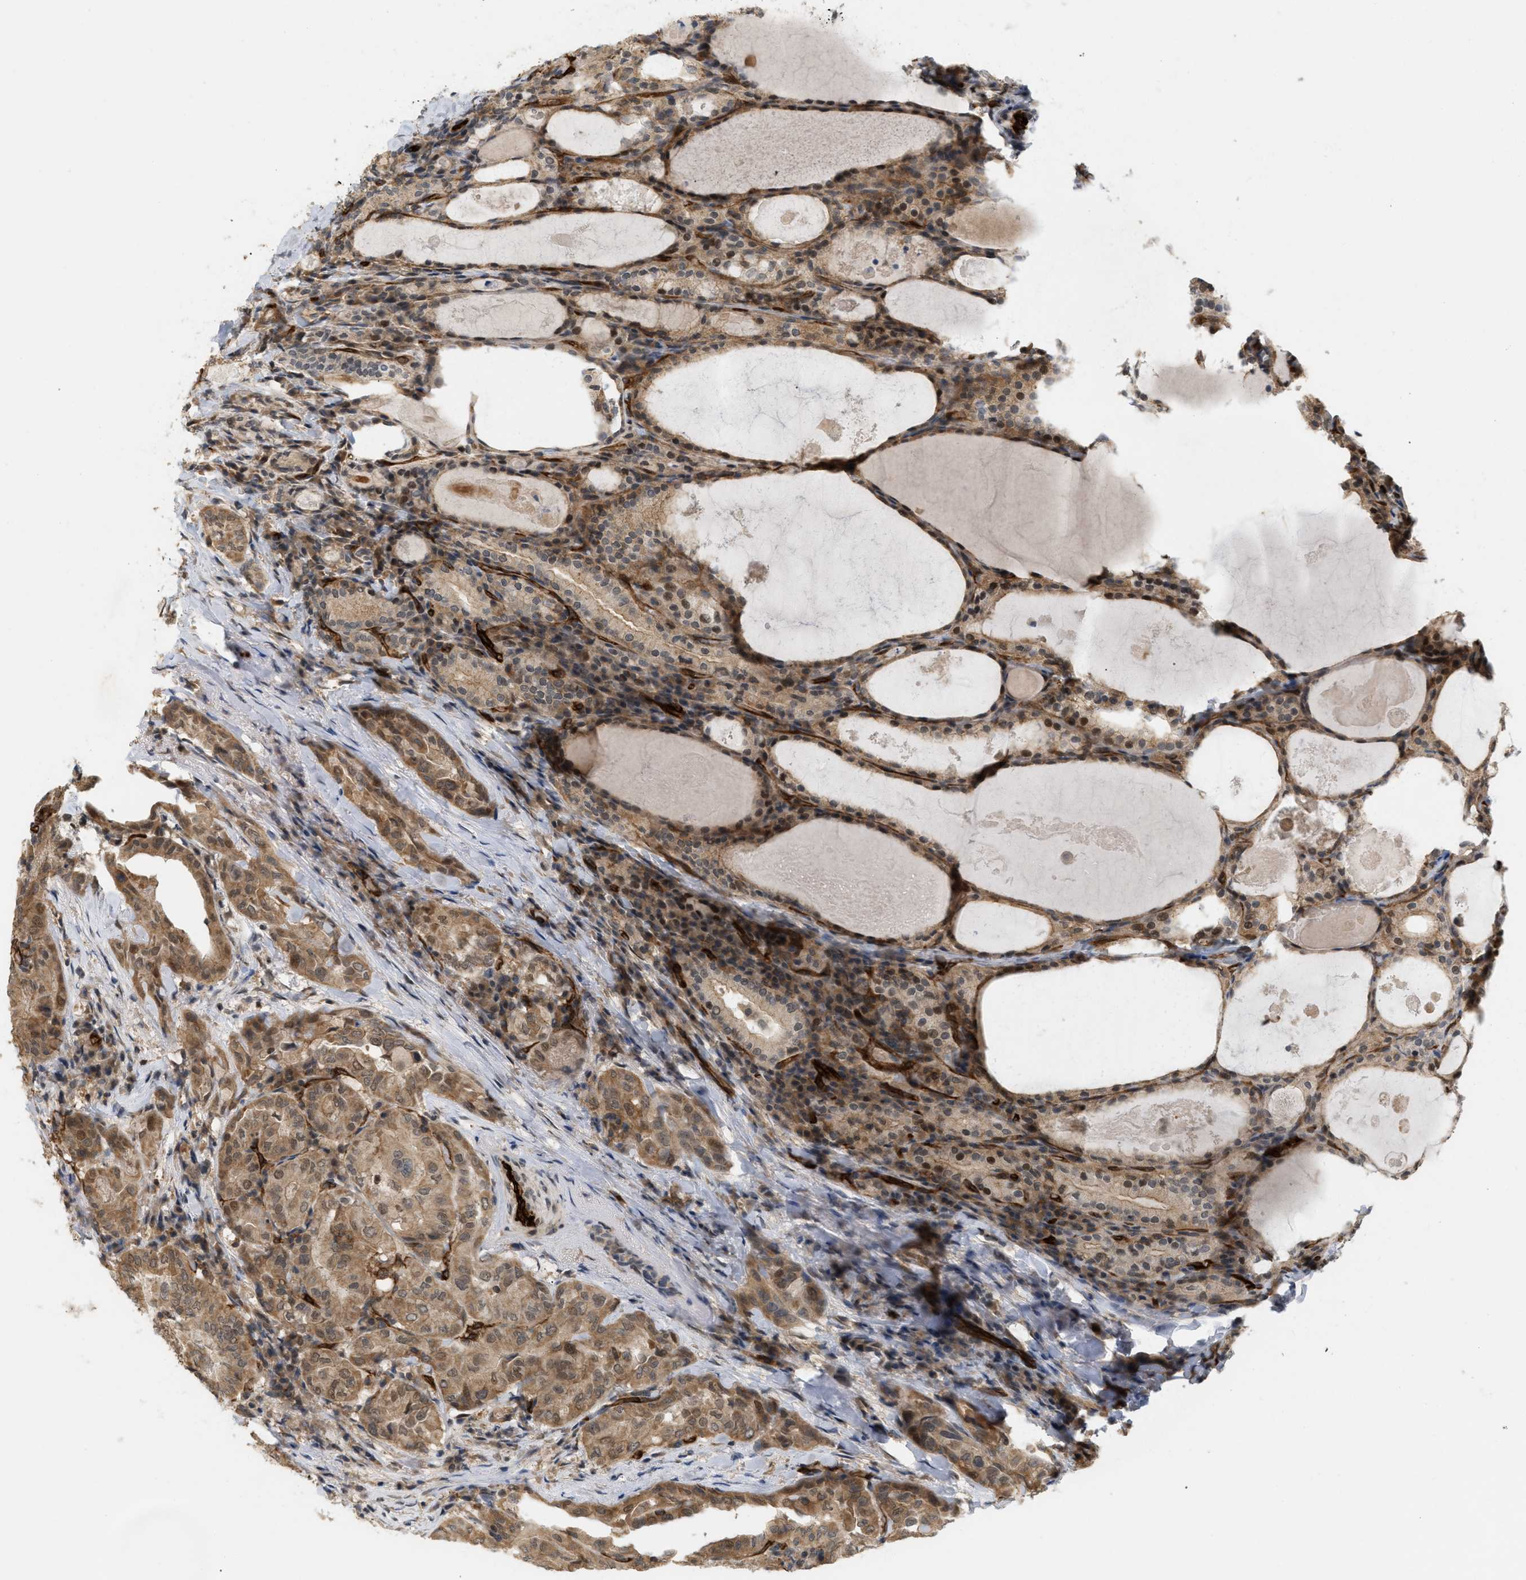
{"staining": {"intensity": "moderate", "quantity": ">75%", "location": "cytoplasmic/membranous,nuclear"}, "tissue": "thyroid cancer", "cell_type": "Tumor cells", "image_type": "cancer", "snomed": [{"axis": "morphology", "description": "Papillary adenocarcinoma, NOS"}, {"axis": "topography", "description": "Thyroid gland"}], "caption": "The photomicrograph displays a brown stain indicating the presence of a protein in the cytoplasmic/membranous and nuclear of tumor cells in papillary adenocarcinoma (thyroid). (DAB IHC, brown staining for protein, blue staining for nuclei).", "gene": "PALMD", "patient": {"sex": "female", "age": 42}}